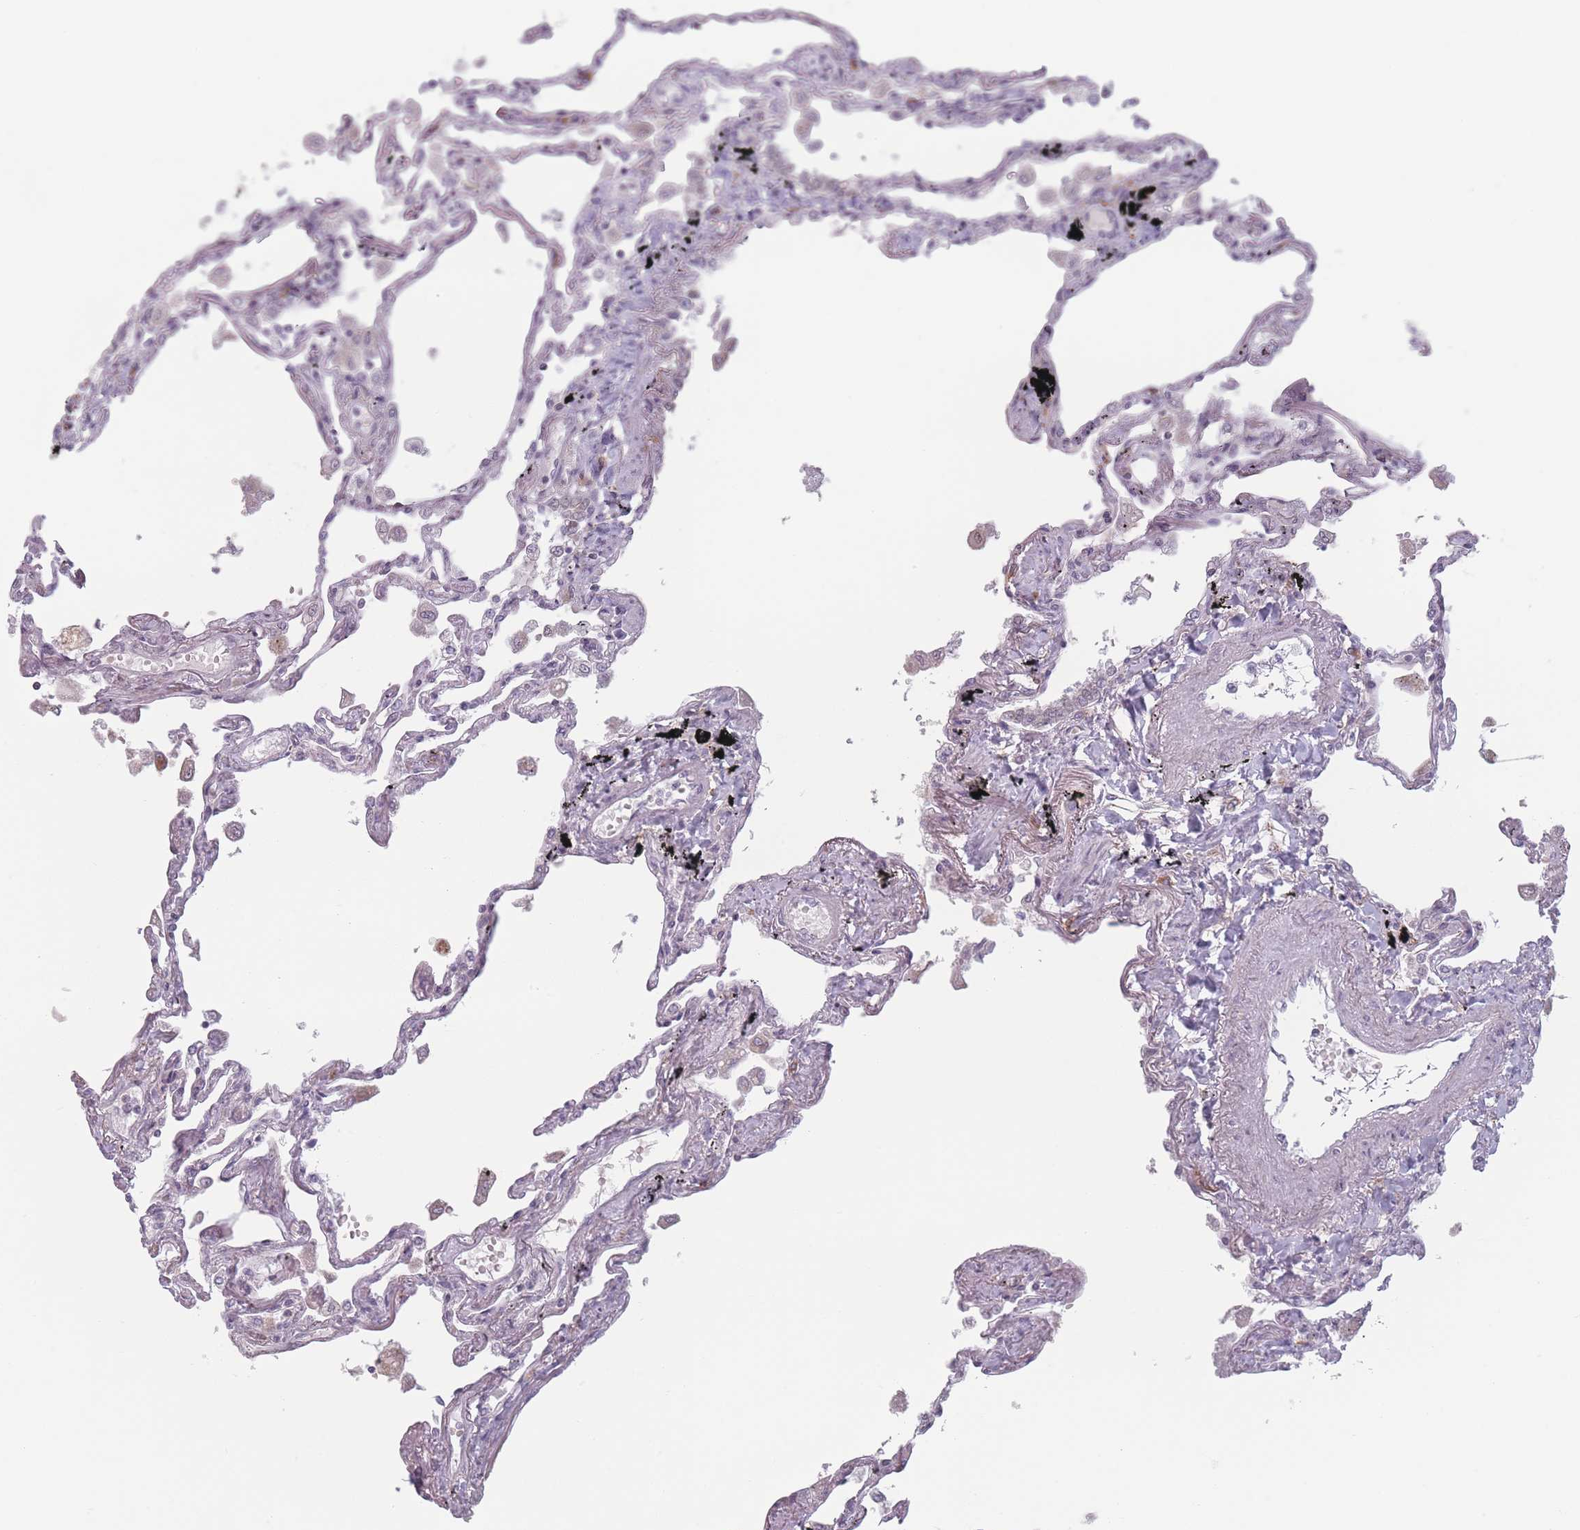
{"staining": {"intensity": "negative", "quantity": "none", "location": "none"}, "tissue": "lung", "cell_type": "Alveolar cells", "image_type": "normal", "snomed": [{"axis": "morphology", "description": "Normal tissue, NOS"}, {"axis": "topography", "description": "Lung"}], "caption": "Immunohistochemical staining of normal human lung demonstrates no significant positivity in alveolar cells.", "gene": "OR10C1", "patient": {"sex": "female", "age": 67}}